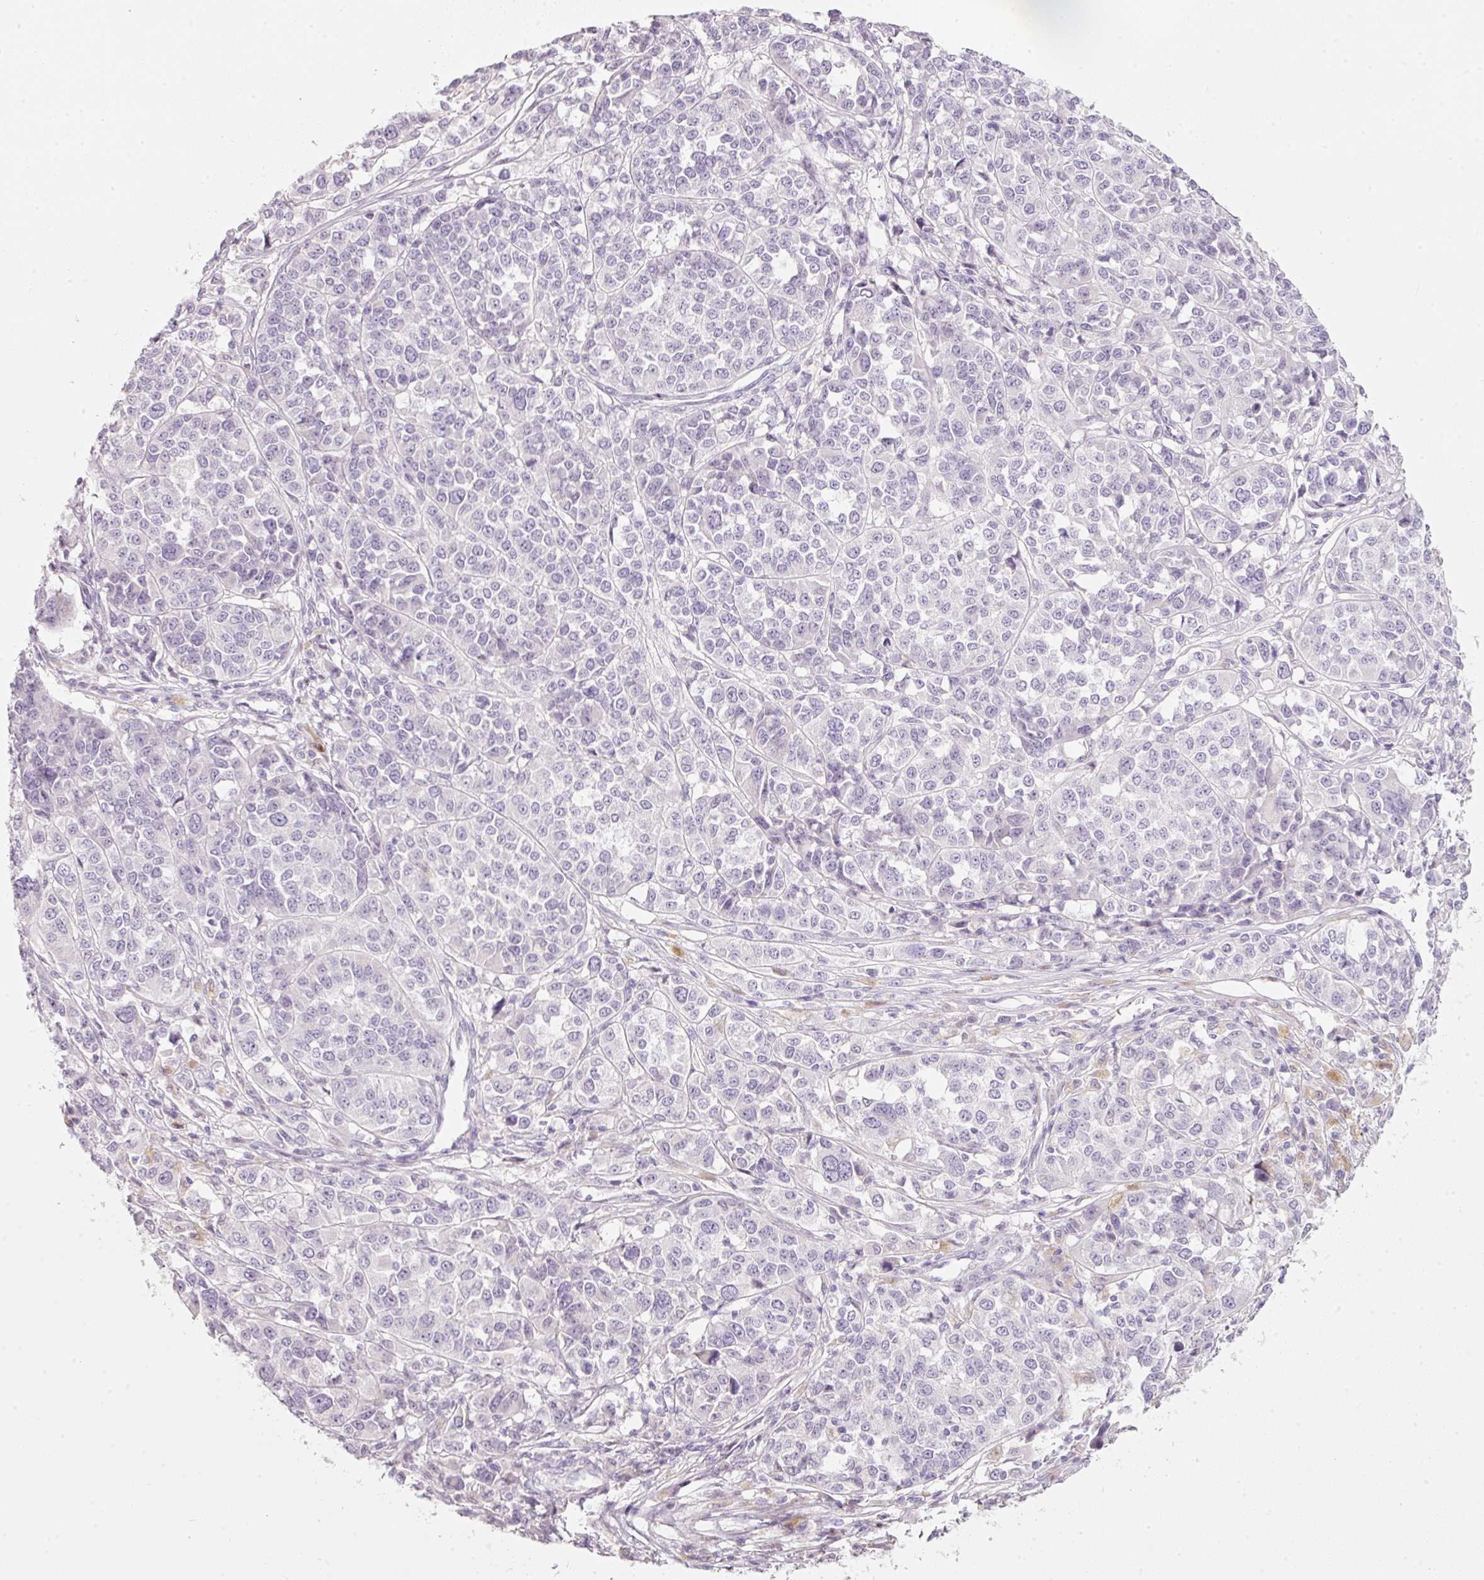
{"staining": {"intensity": "negative", "quantity": "none", "location": "none"}, "tissue": "melanoma", "cell_type": "Tumor cells", "image_type": "cancer", "snomed": [{"axis": "morphology", "description": "Malignant melanoma, Metastatic site"}, {"axis": "topography", "description": "Lymph node"}], "caption": "Tumor cells show no significant expression in malignant melanoma (metastatic site).", "gene": "ENSG00000206549", "patient": {"sex": "male", "age": 44}}